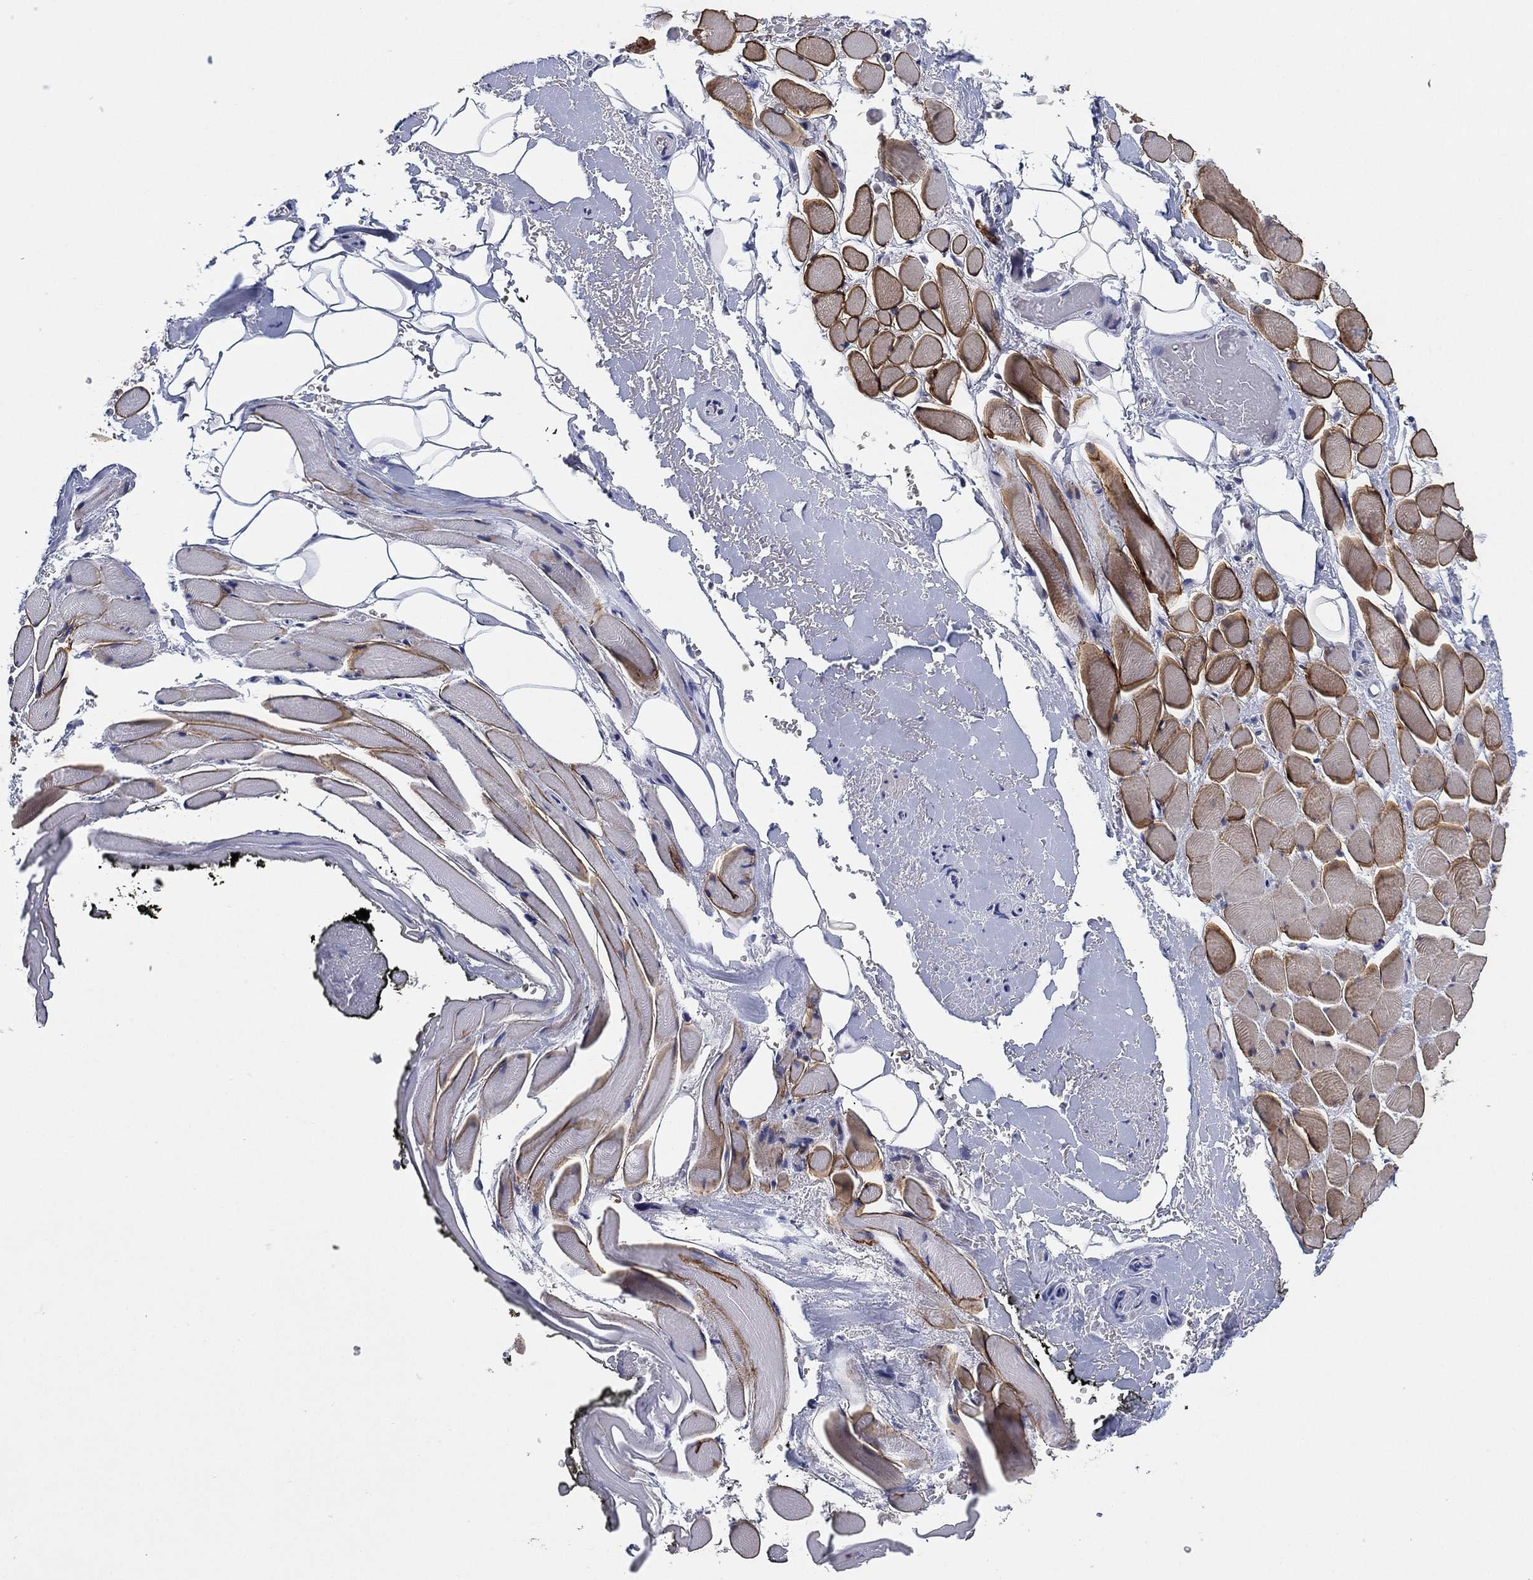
{"staining": {"intensity": "negative", "quantity": "none", "location": "none"}, "tissue": "adipose tissue", "cell_type": "Adipocytes", "image_type": "normal", "snomed": [{"axis": "morphology", "description": "Normal tissue, NOS"}, {"axis": "topography", "description": "Anal"}, {"axis": "topography", "description": "Peripheral nerve tissue"}], "caption": "High power microscopy micrograph of an IHC photomicrograph of benign adipose tissue, revealing no significant expression in adipocytes.", "gene": "SELENOO", "patient": {"sex": "male", "age": 53}}